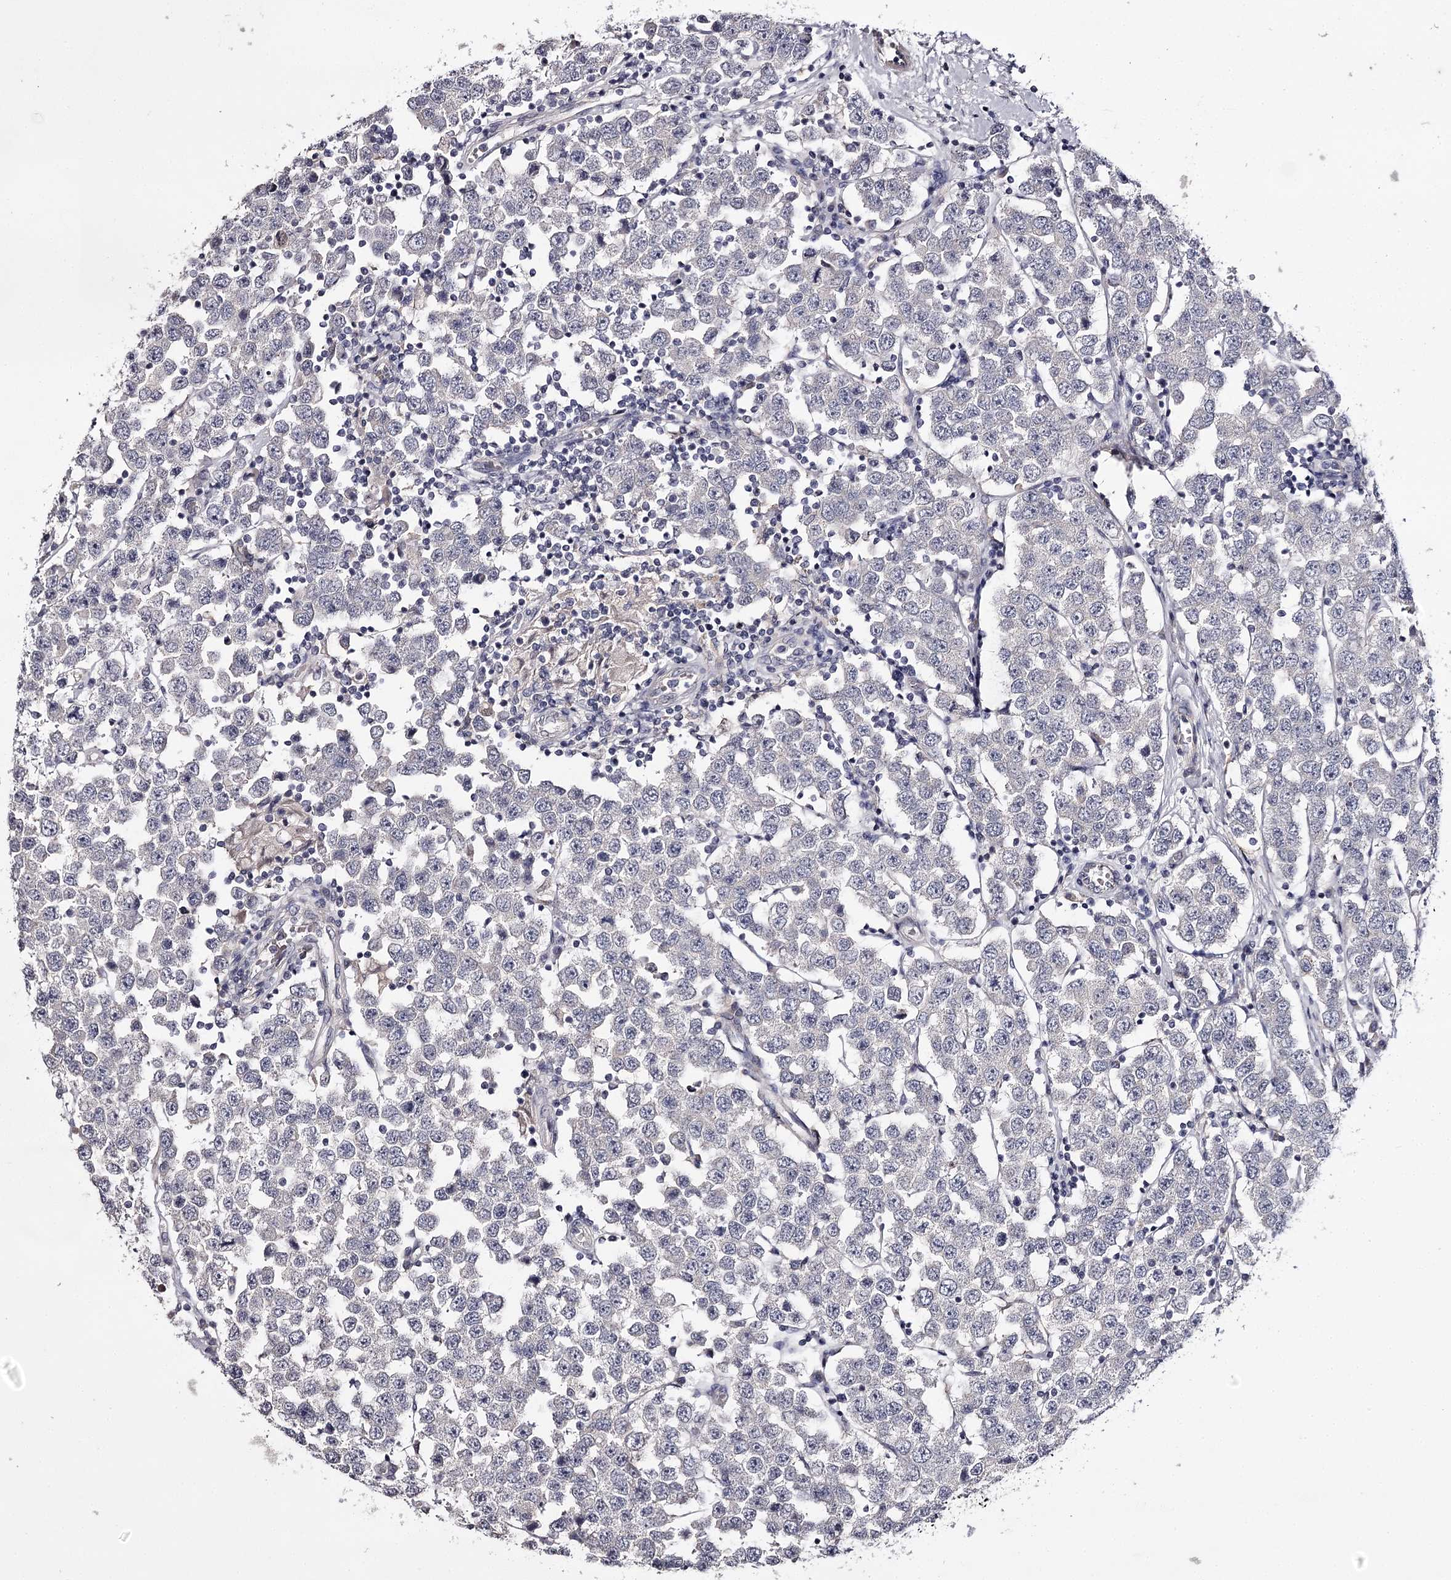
{"staining": {"intensity": "negative", "quantity": "none", "location": "none"}, "tissue": "testis cancer", "cell_type": "Tumor cells", "image_type": "cancer", "snomed": [{"axis": "morphology", "description": "Seminoma, NOS"}, {"axis": "topography", "description": "Testis"}], "caption": "Tumor cells are negative for brown protein staining in testis seminoma.", "gene": "PRM2", "patient": {"sex": "male", "age": 28}}